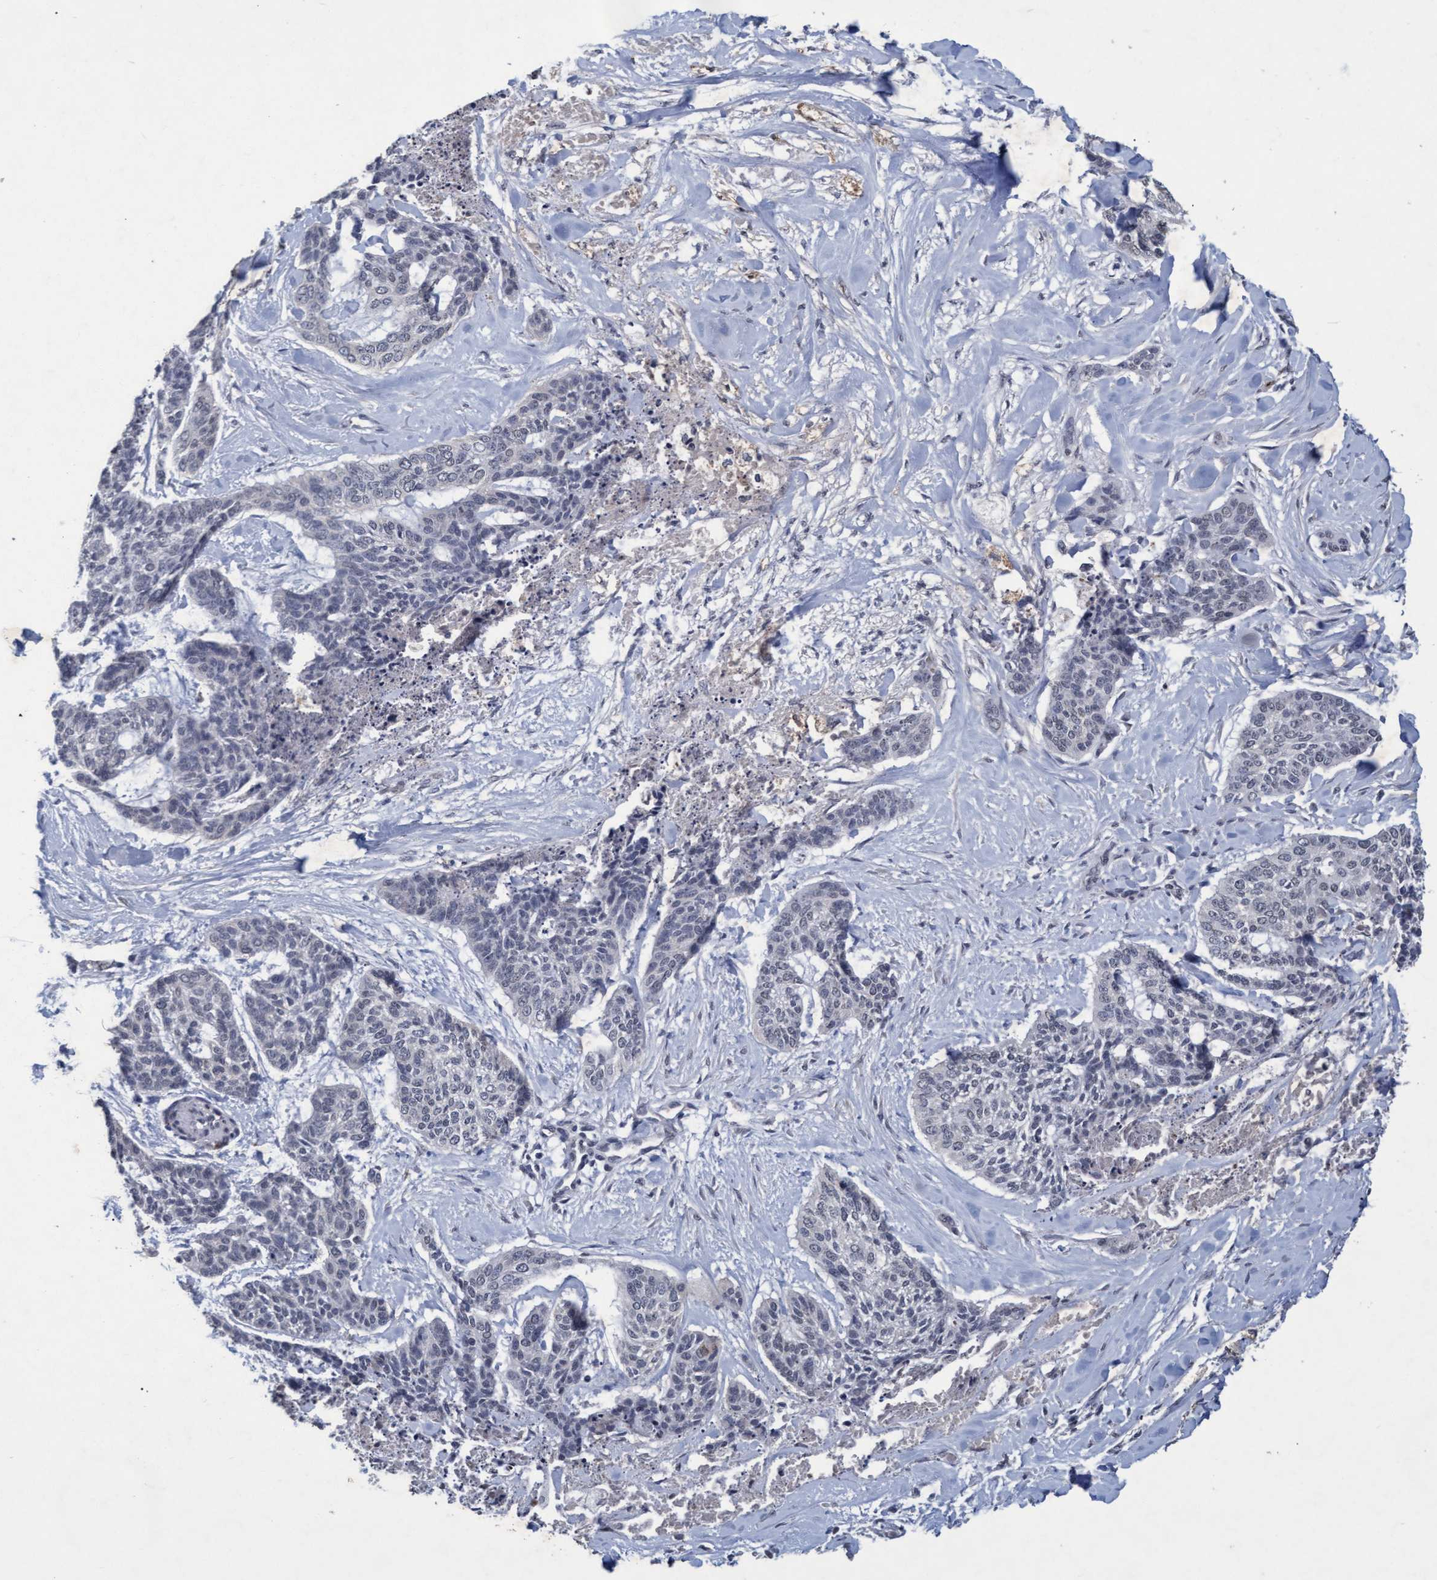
{"staining": {"intensity": "negative", "quantity": "none", "location": "none"}, "tissue": "skin cancer", "cell_type": "Tumor cells", "image_type": "cancer", "snomed": [{"axis": "morphology", "description": "Basal cell carcinoma"}, {"axis": "topography", "description": "Skin"}], "caption": "An image of skin cancer stained for a protein exhibits no brown staining in tumor cells.", "gene": "GALC", "patient": {"sex": "female", "age": 64}}